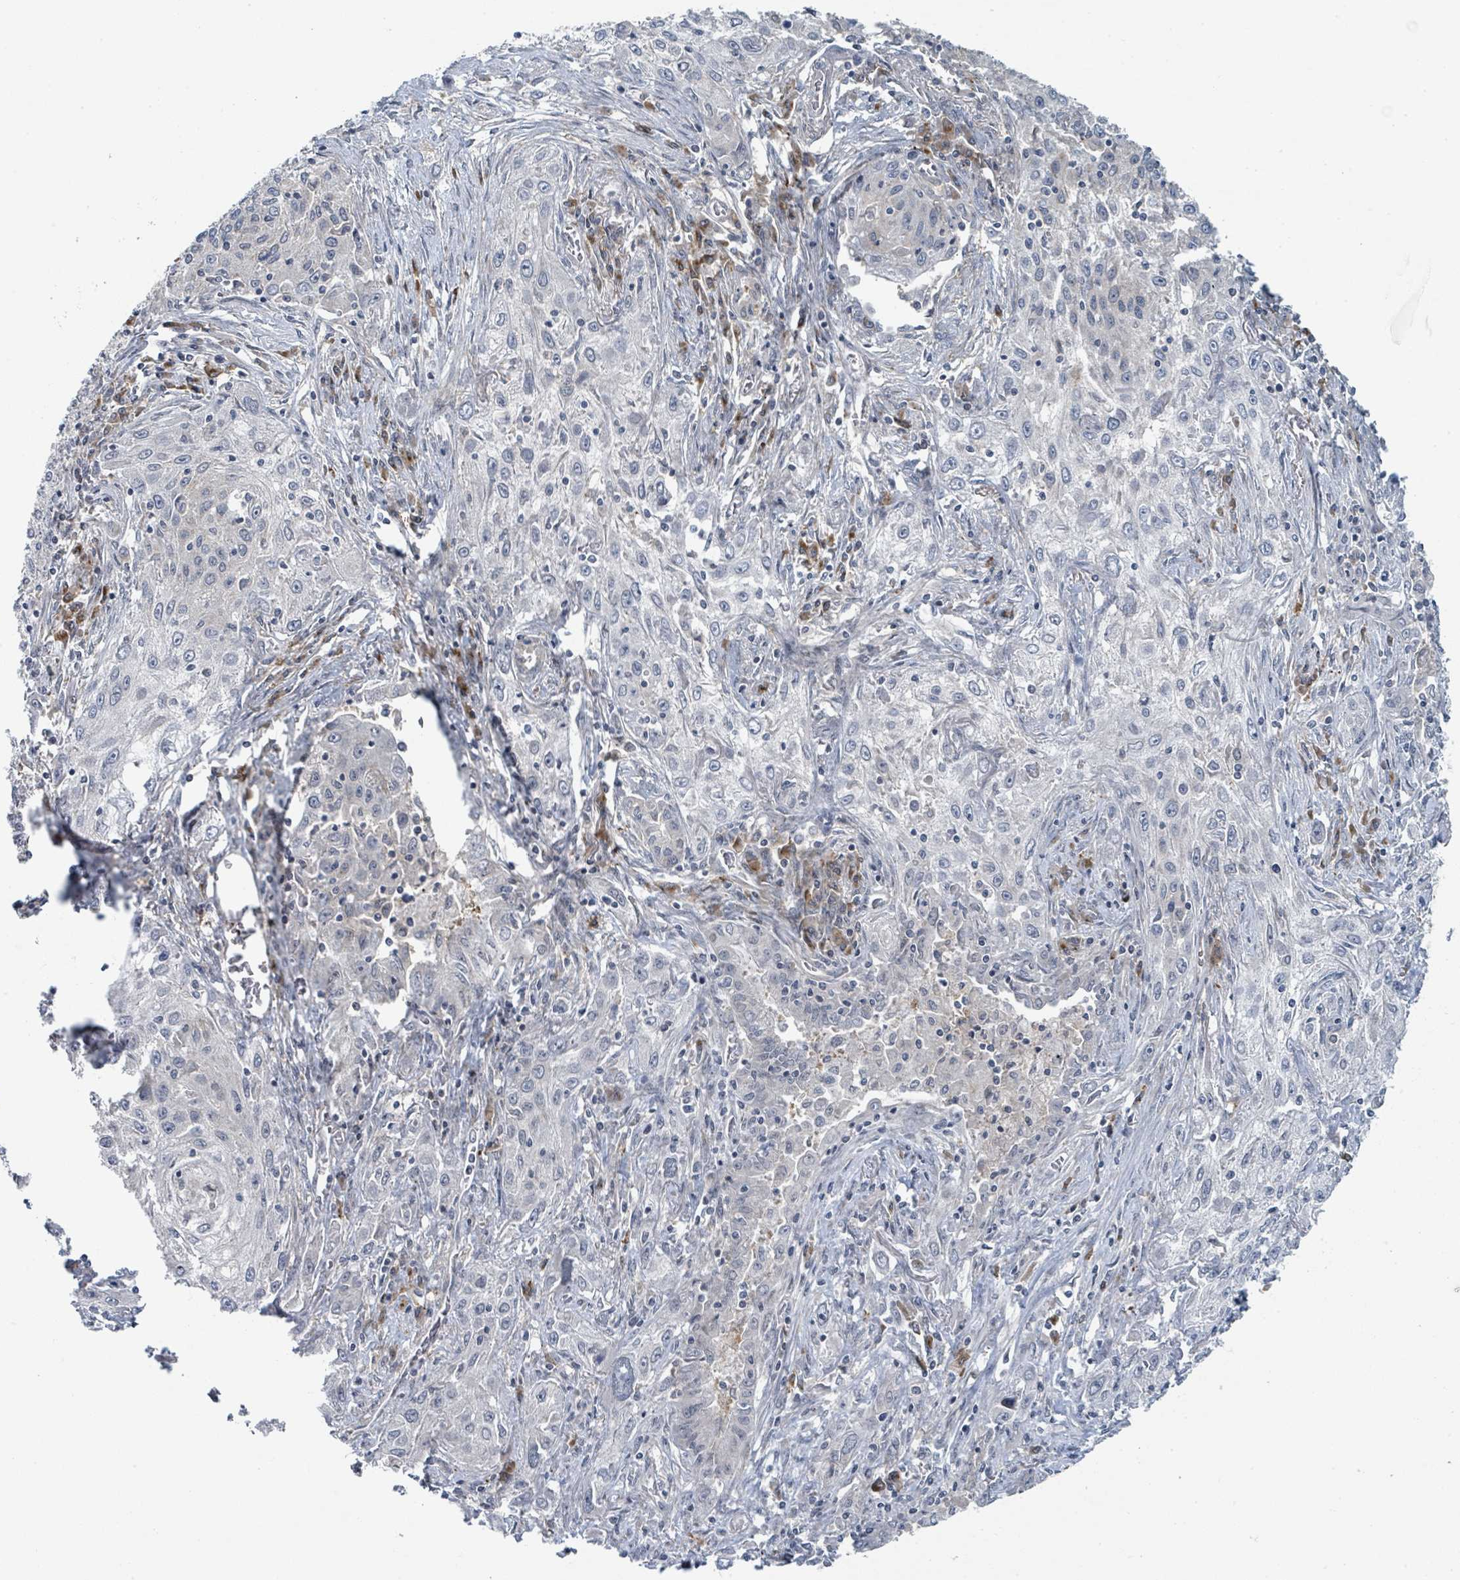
{"staining": {"intensity": "negative", "quantity": "none", "location": "none"}, "tissue": "lung cancer", "cell_type": "Tumor cells", "image_type": "cancer", "snomed": [{"axis": "morphology", "description": "Squamous cell carcinoma, NOS"}, {"axis": "topography", "description": "Lung"}], "caption": "There is no significant positivity in tumor cells of lung cancer (squamous cell carcinoma).", "gene": "ANKRD55", "patient": {"sex": "female", "age": 69}}